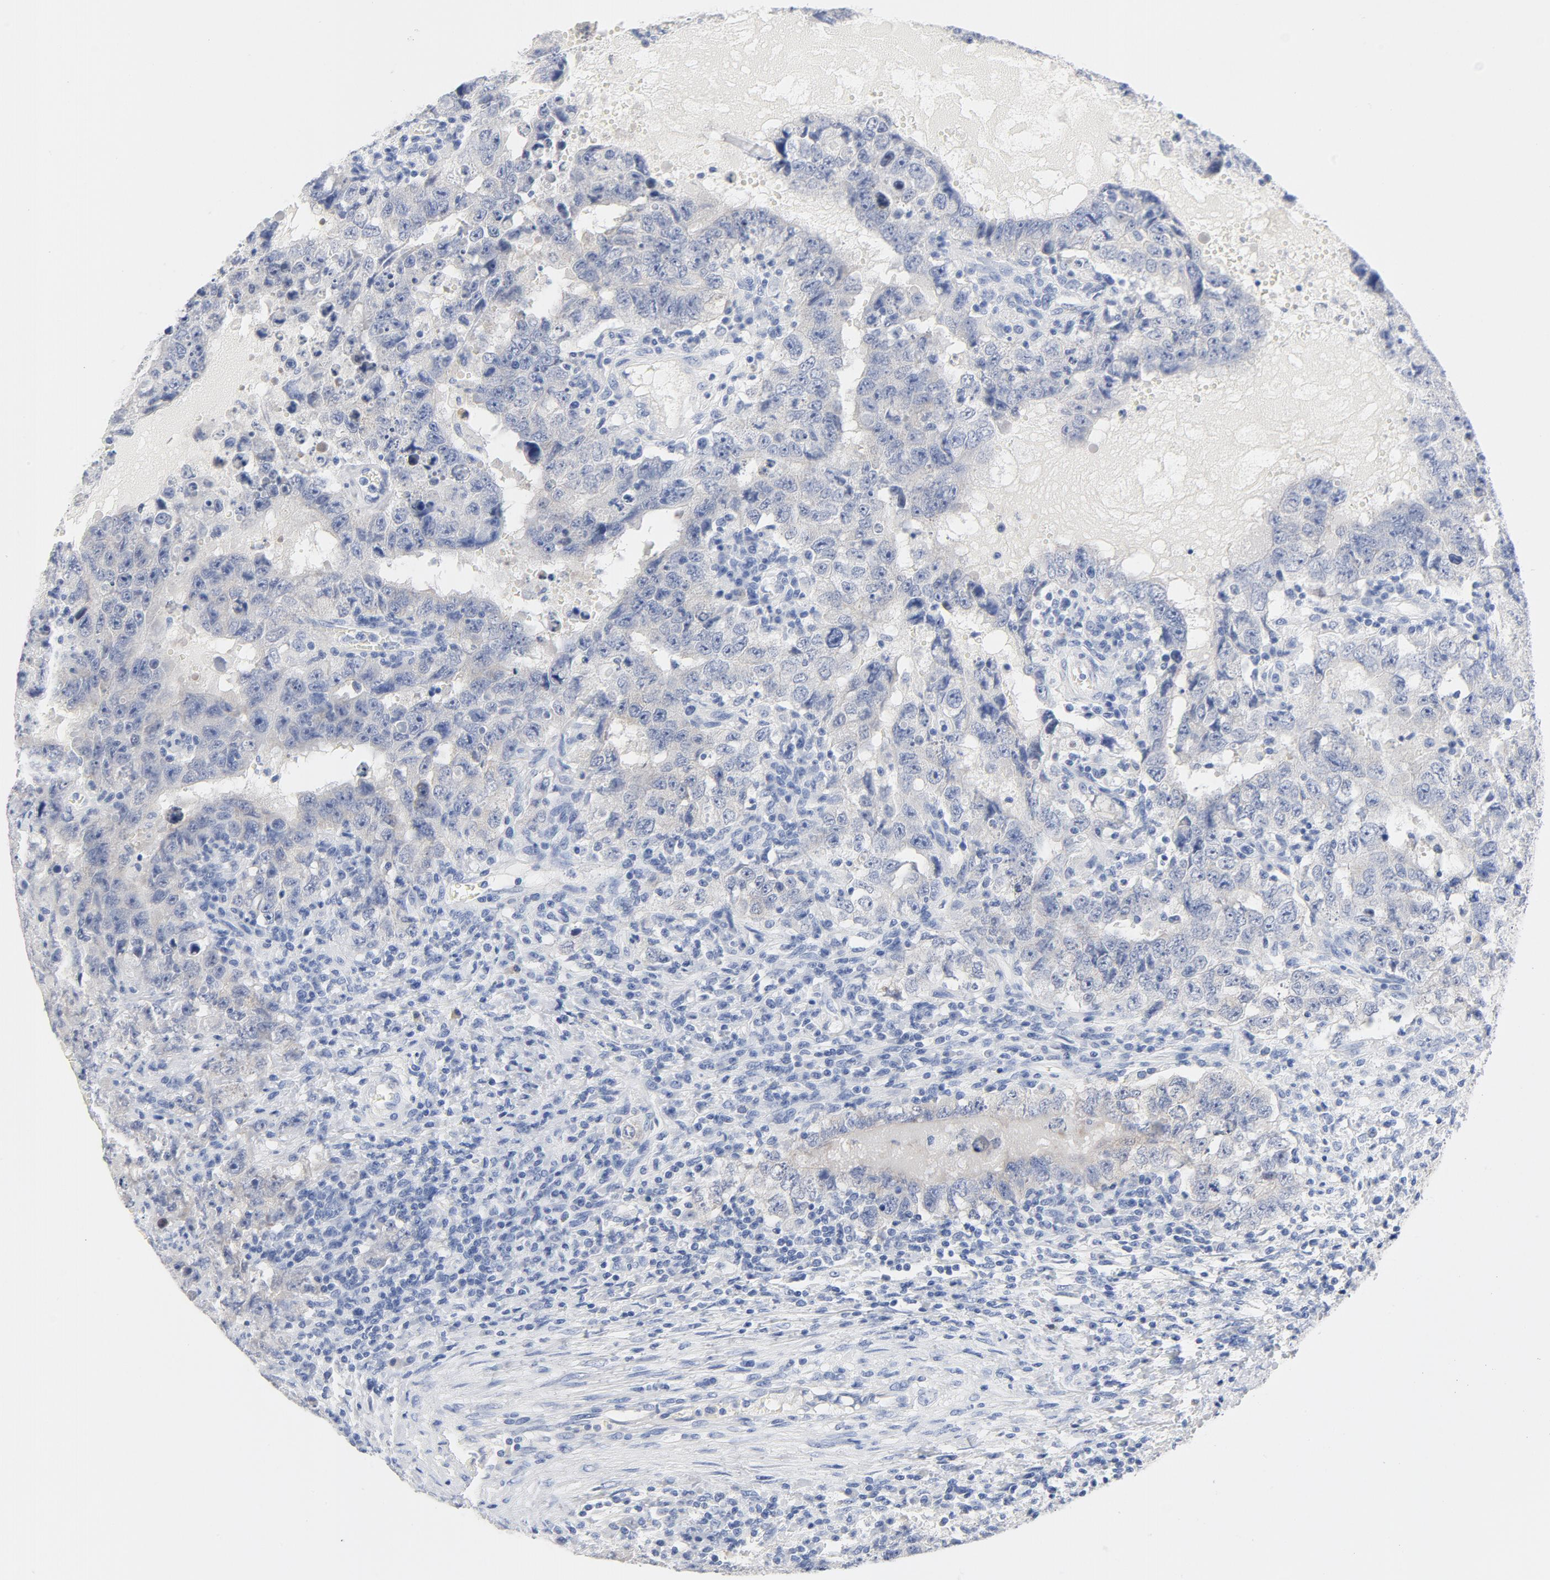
{"staining": {"intensity": "negative", "quantity": "none", "location": "none"}, "tissue": "testis cancer", "cell_type": "Tumor cells", "image_type": "cancer", "snomed": [{"axis": "morphology", "description": "Carcinoma, Embryonal, NOS"}, {"axis": "topography", "description": "Testis"}], "caption": "The histopathology image shows no significant staining in tumor cells of embryonal carcinoma (testis). (DAB immunohistochemistry visualized using brightfield microscopy, high magnification).", "gene": "HOMER1", "patient": {"sex": "male", "age": 26}}